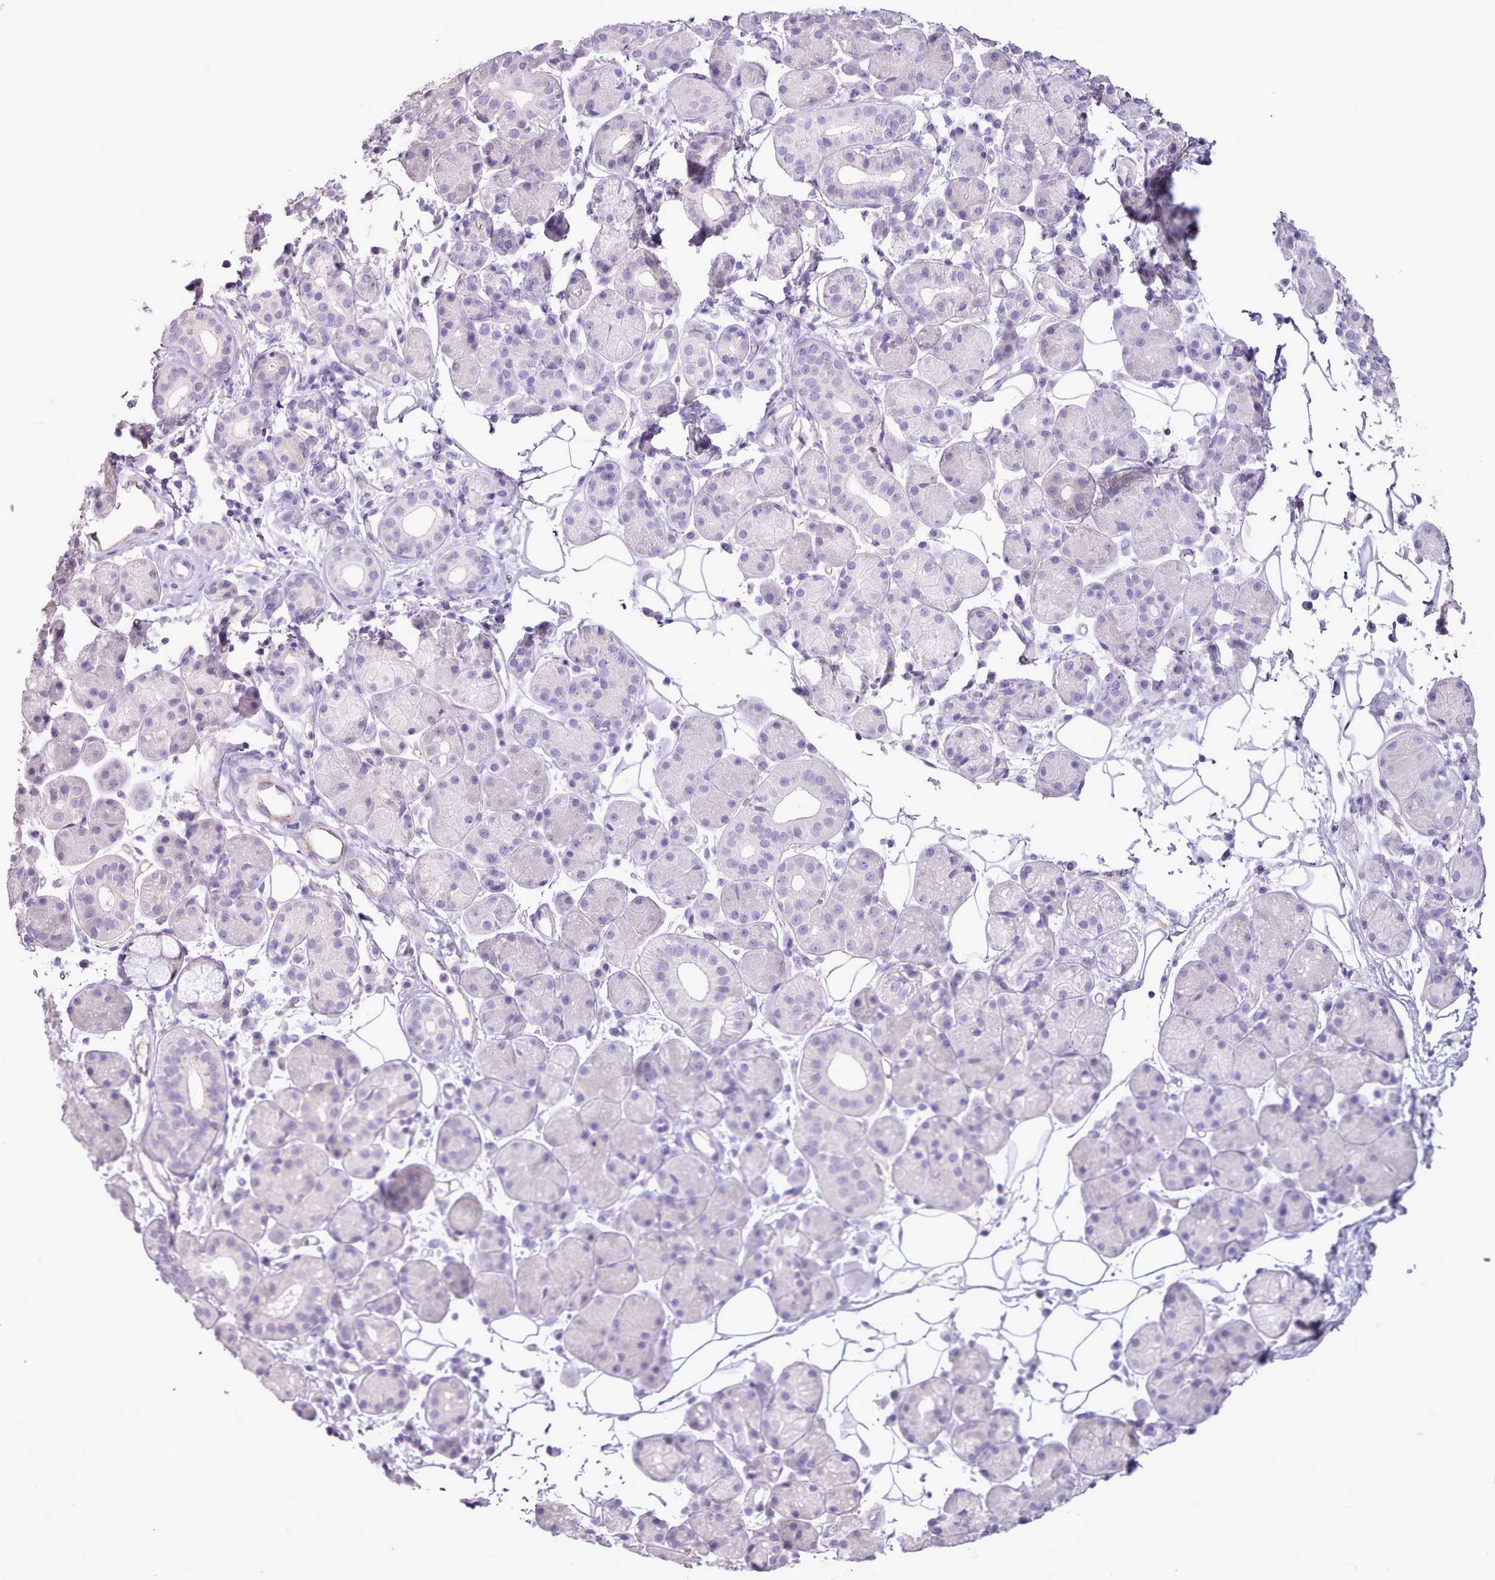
{"staining": {"intensity": "negative", "quantity": "none", "location": "none"}, "tissue": "salivary gland", "cell_type": "Glandular cells", "image_type": "normal", "snomed": [{"axis": "morphology", "description": "Squamous cell carcinoma, NOS"}, {"axis": "topography", "description": "Skin"}, {"axis": "topography", "description": "Head-Neck"}], "caption": "An image of salivary gland stained for a protein shows no brown staining in glandular cells.", "gene": "ATRAID", "patient": {"sex": "male", "age": 80}}